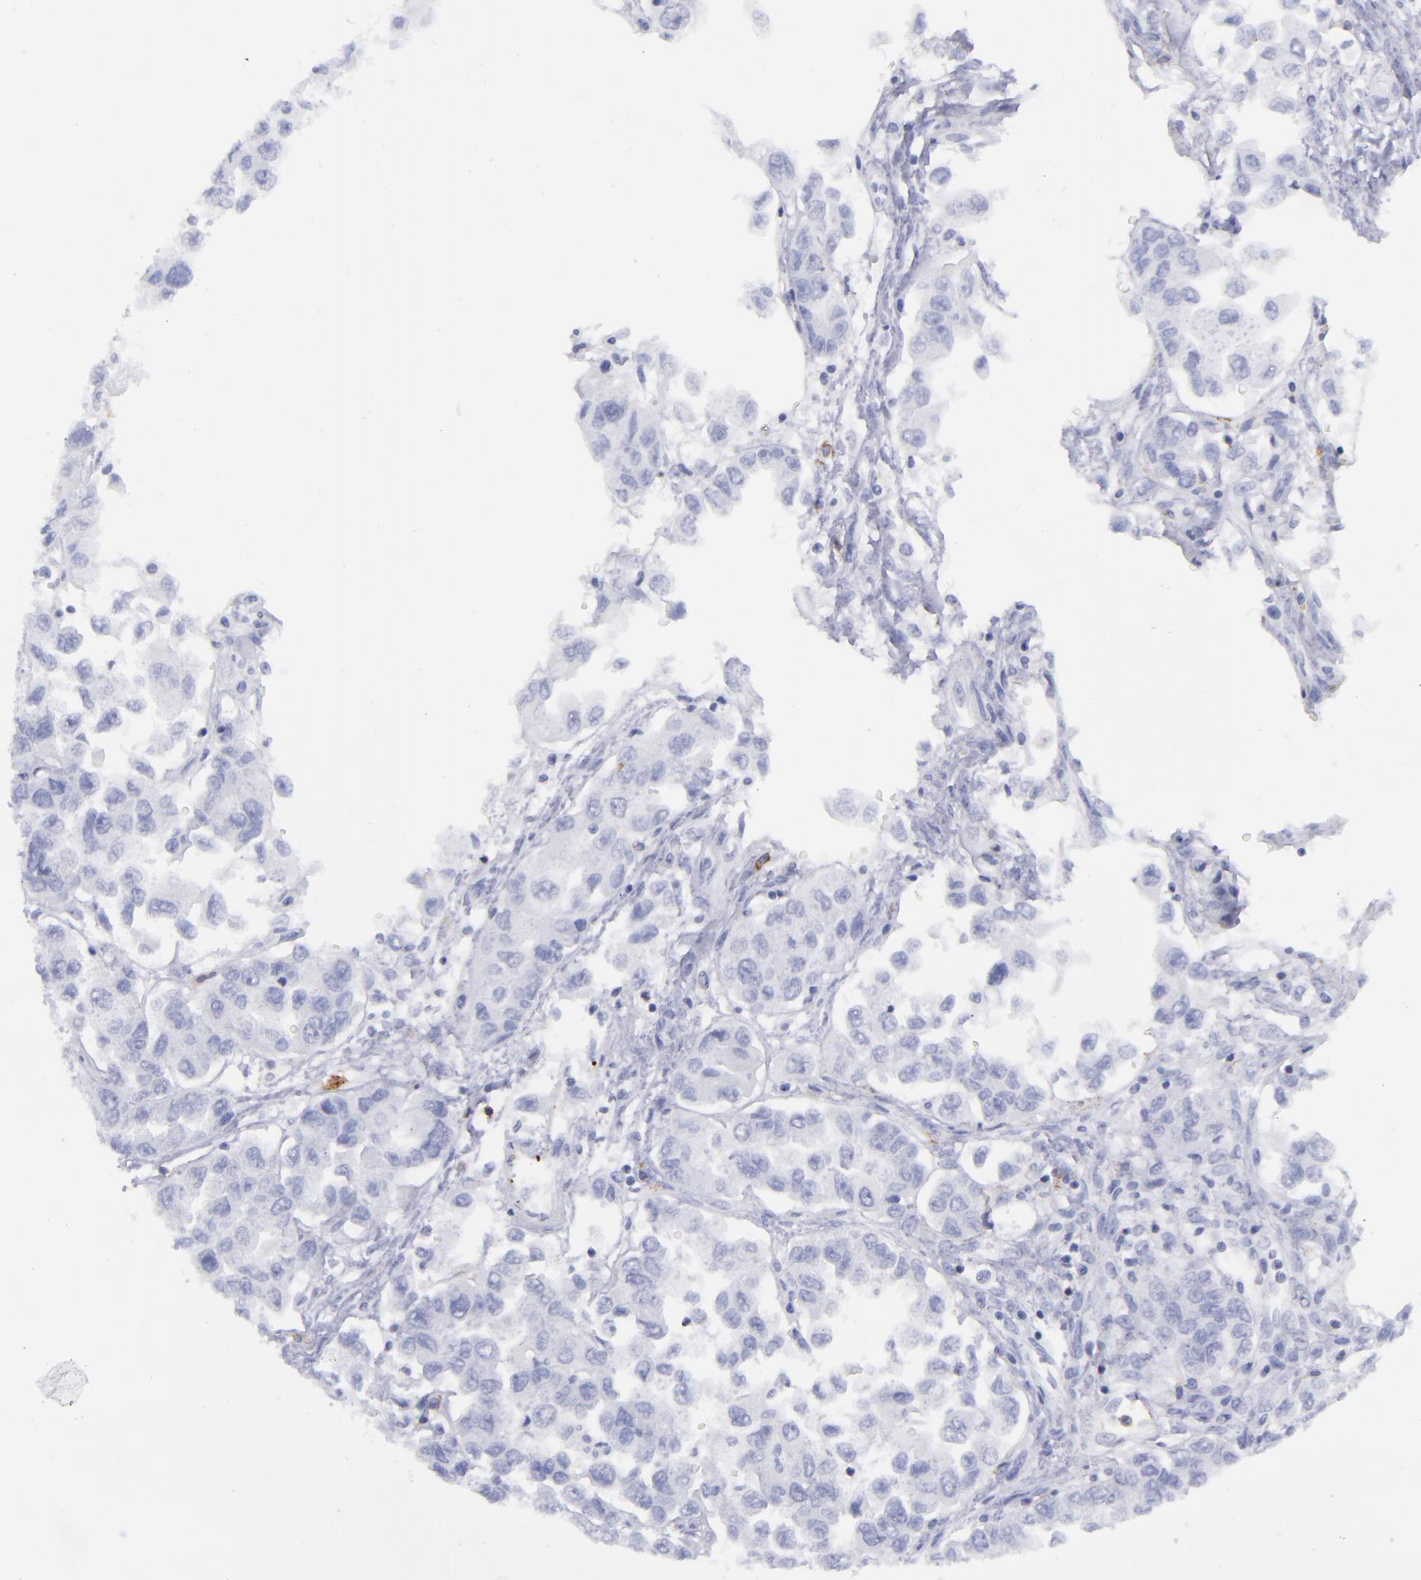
{"staining": {"intensity": "negative", "quantity": "none", "location": "none"}, "tissue": "ovarian cancer", "cell_type": "Tumor cells", "image_type": "cancer", "snomed": [{"axis": "morphology", "description": "Cystadenocarcinoma, serous, NOS"}, {"axis": "topography", "description": "Ovary"}], "caption": "The IHC histopathology image has no significant staining in tumor cells of ovarian cancer tissue. (Immunohistochemistry (ihc), brightfield microscopy, high magnification).", "gene": "SELPLG", "patient": {"sex": "female", "age": 84}}